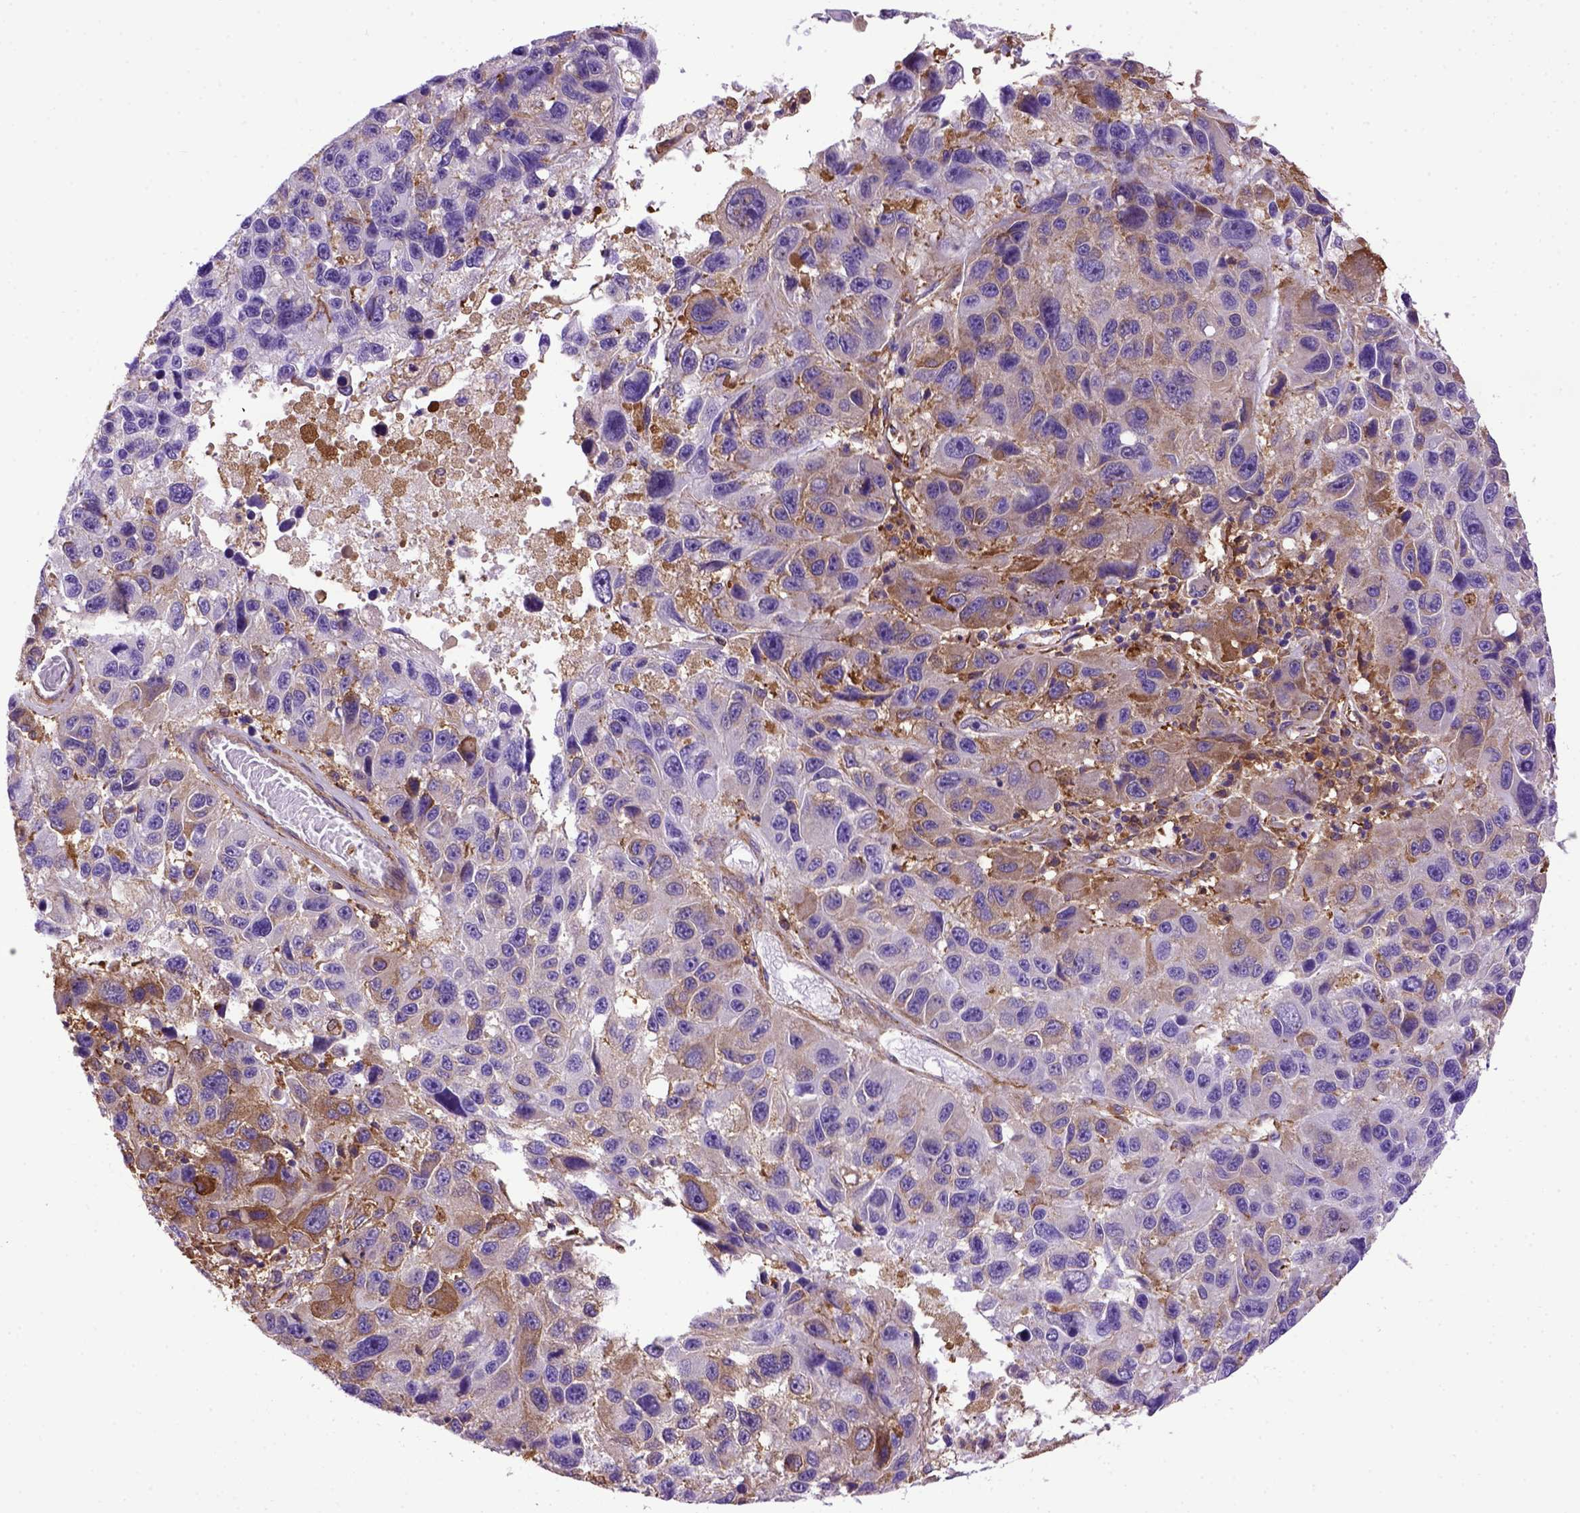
{"staining": {"intensity": "weak", "quantity": "25%-75%", "location": "cytoplasmic/membranous"}, "tissue": "melanoma", "cell_type": "Tumor cells", "image_type": "cancer", "snomed": [{"axis": "morphology", "description": "Malignant melanoma, NOS"}, {"axis": "topography", "description": "Skin"}], "caption": "Immunohistochemistry (DAB (3,3'-diaminobenzidine)) staining of malignant melanoma exhibits weak cytoplasmic/membranous protein positivity in approximately 25%-75% of tumor cells.", "gene": "MVP", "patient": {"sex": "male", "age": 53}}